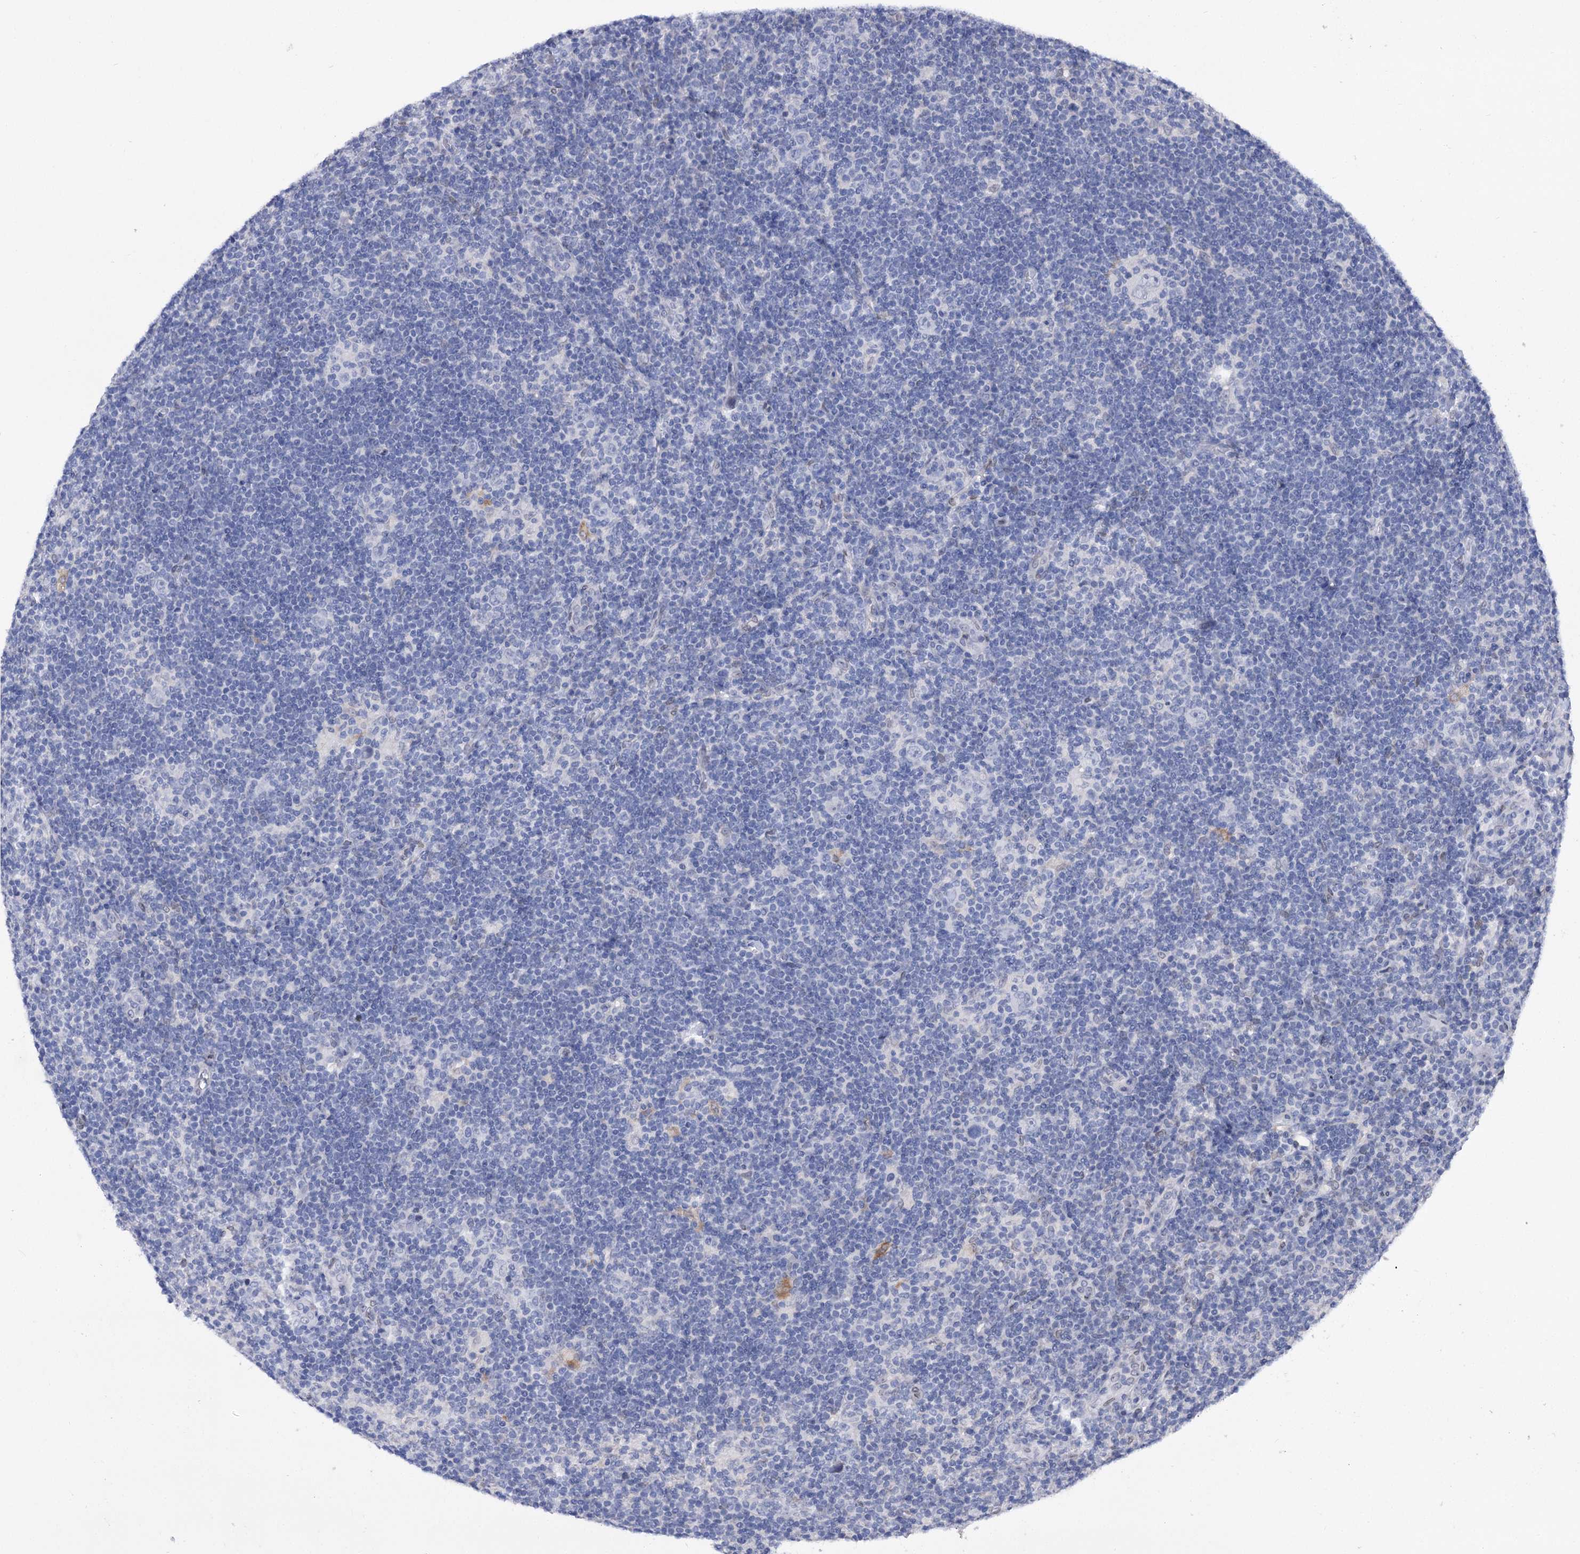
{"staining": {"intensity": "negative", "quantity": "none", "location": "none"}, "tissue": "lymphoma", "cell_type": "Tumor cells", "image_type": "cancer", "snomed": [{"axis": "morphology", "description": "Hodgkin's disease, NOS"}, {"axis": "topography", "description": "Lymph node"}], "caption": "The immunohistochemistry (IHC) photomicrograph has no significant positivity in tumor cells of lymphoma tissue.", "gene": "TMEM201", "patient": {"sex": "female", "age": 57}}